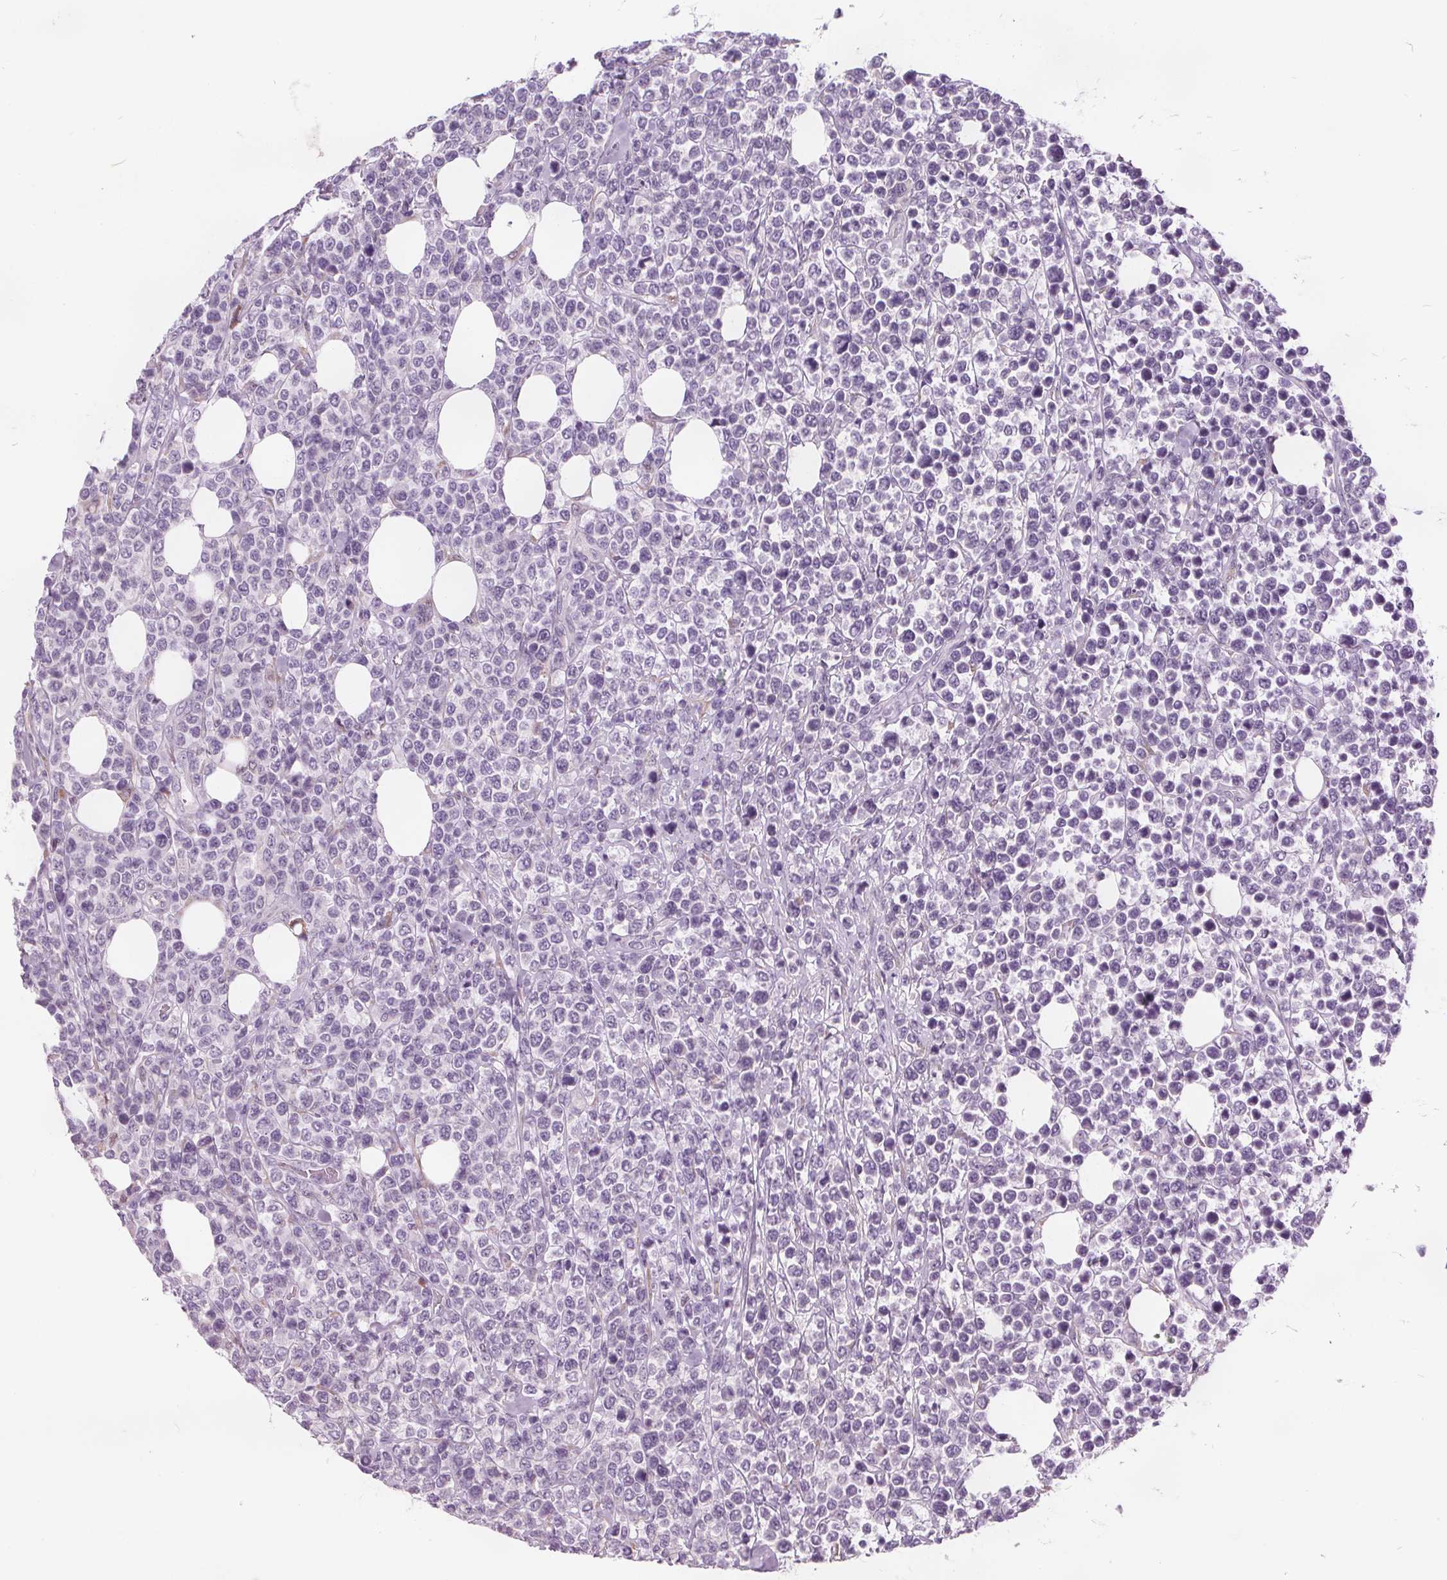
{"staining": {"intensity": "negative", "quantity": "none", "location": "none"}, "tissue": "lymphoma", "cell_type": "Tumor cells", "image_type": "cancer", "snomed": [{"axis": "morphology", "description": "Malignant lymphoma, non-Hodgkin's type, High grade"}, {"axis": "topography", "description": "Soft tissue"}], "caption": "This is a micrograph of immunohistochemistry (IHC) staining of lymphoma, which shows no positivity in tumor cells.", "gene": "ACOX2", "patient": {"sex": "female", "age": 56}}